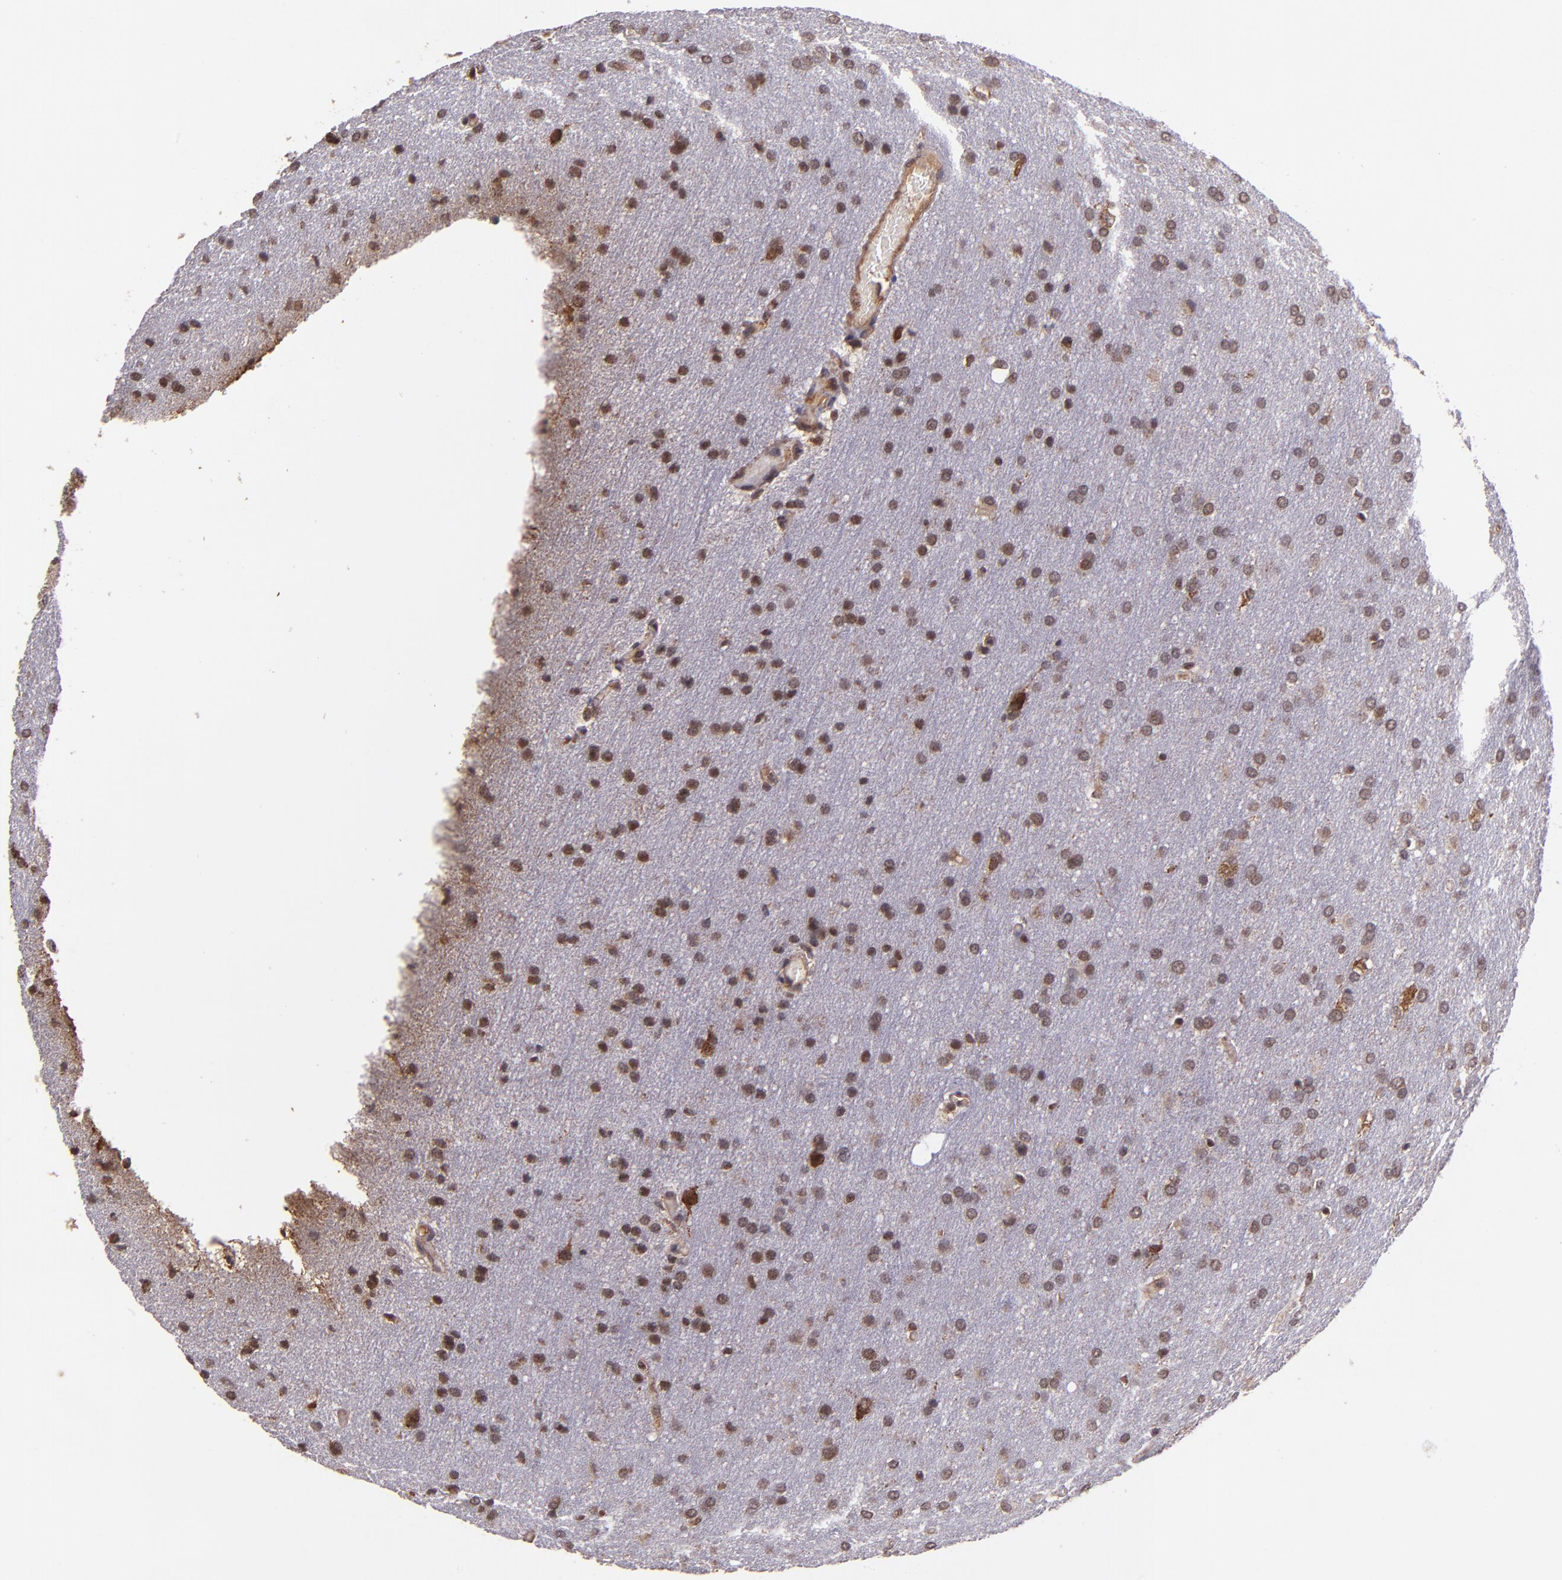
{"staining": {"intensity": "strong", "quantity": ">75%", "location": "cytoplasmic/membranous,nuclear"}, "tissue": "glioma", "cell_type": "Tumor cells", "image_type": "cancer", "snomed": [{"axis": "morphology", "description": "Glioma, malignant, Low grade"}, {"axis": "topography", "description": "Brain"}], "caption": "The immunohistochemical stain labels strong cytoplasmic/membranous and nuclear staining in tumor cells of glioma tissue.", "gene": "USP51", "patient": {"sex": "female", "age": 32}}